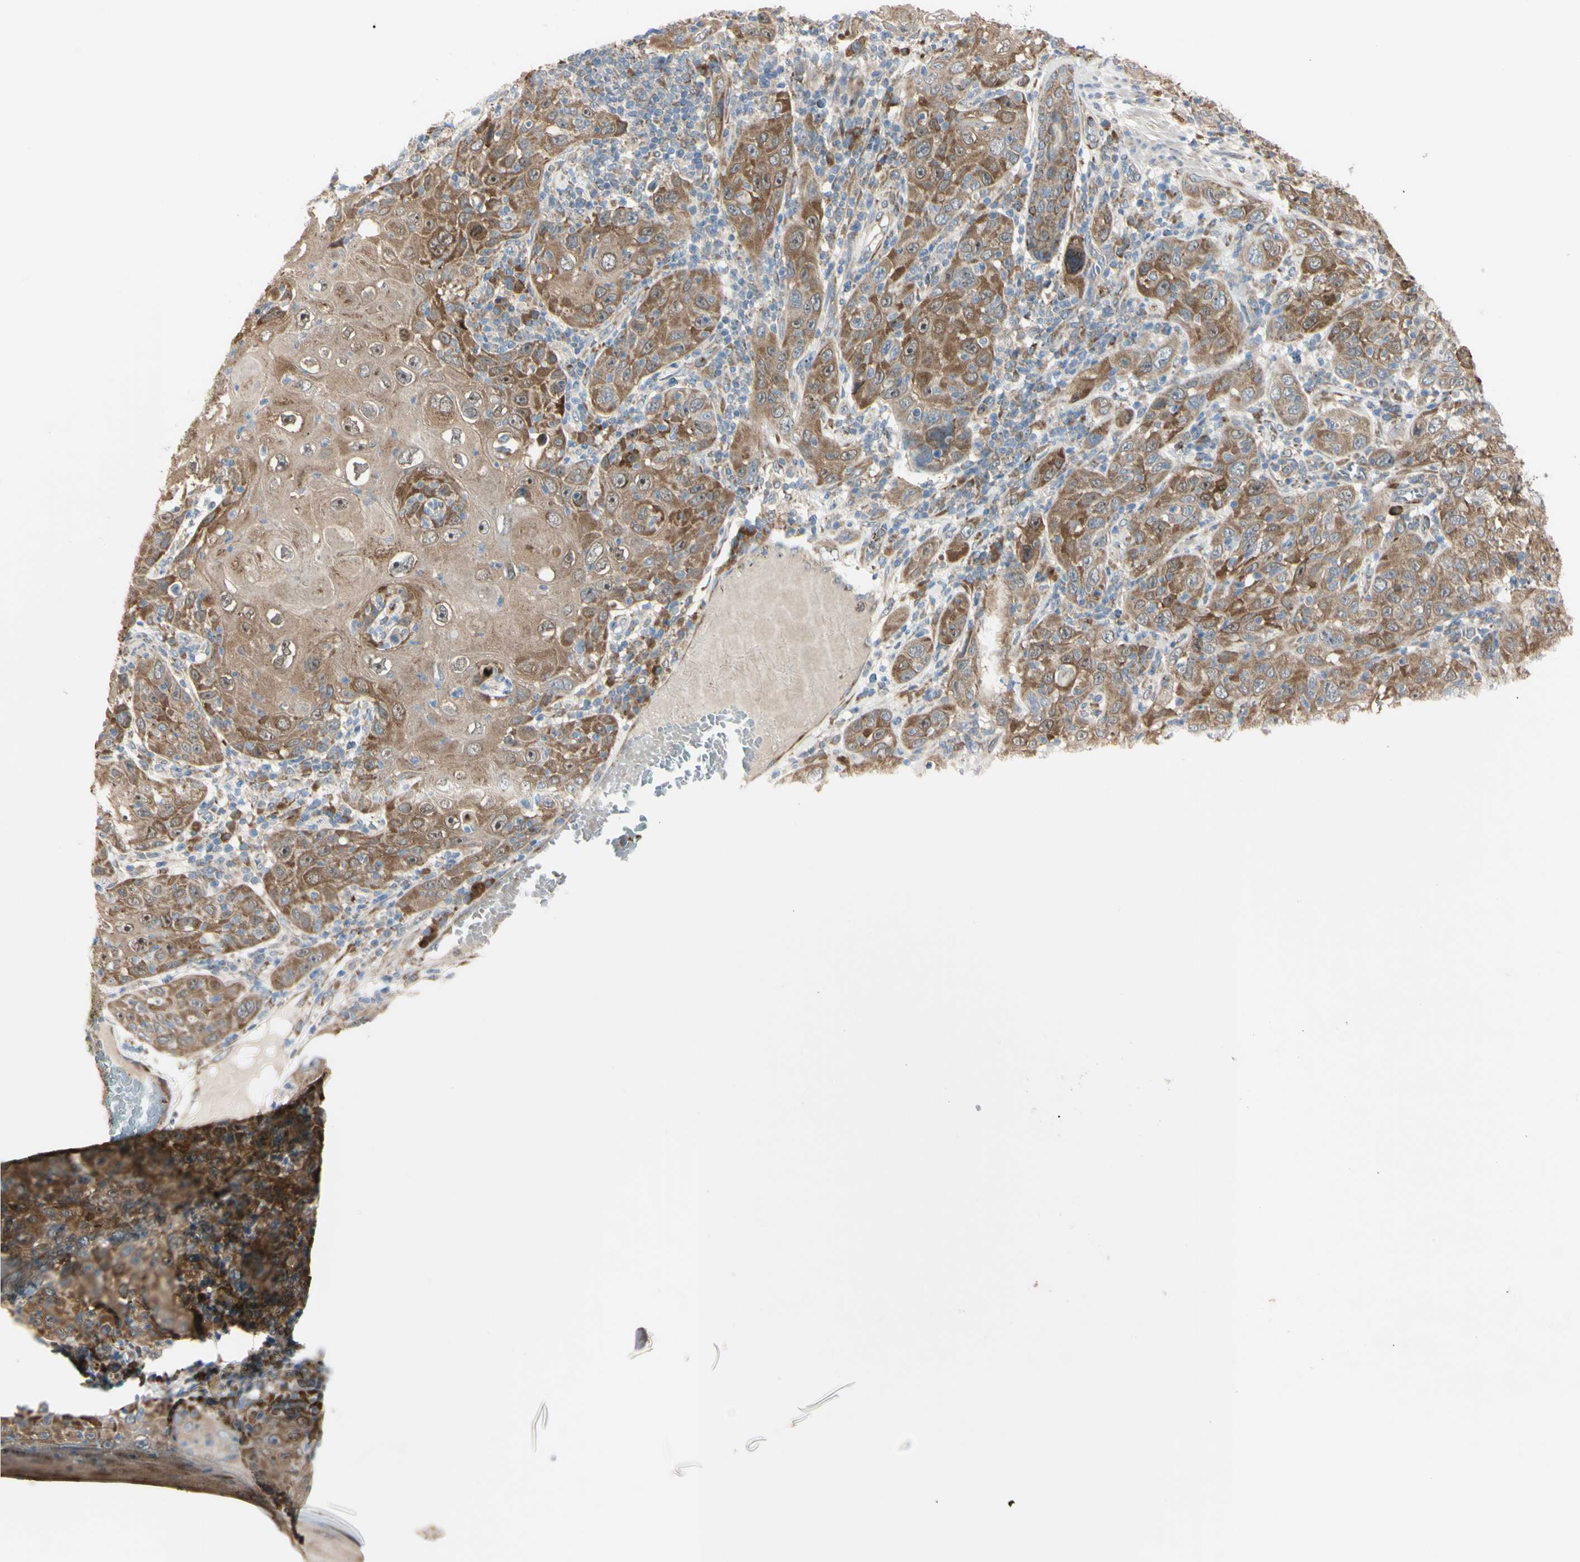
{"staining": {"intensity": "moderate", "quantity": ">75%", "location": "cytoplasmic/membranous"}, "tissue": "skin cancer", "cell_type": "Tumor cells", "image_type": "cancer", "snomed": [{"axis": "morphology", "description": "Squamous cell carcinoma, NOS"}, {"axis": "topography", "description": "Skin"}], "caption": "This histopathology image exhibits IHC staining of skin cancer, with medium moderate cytoplasmic/membranous expression in approximately >75% of tumor cells.", "gene": "EIF5A", "patient": {"sex": "female", "age": 88}}